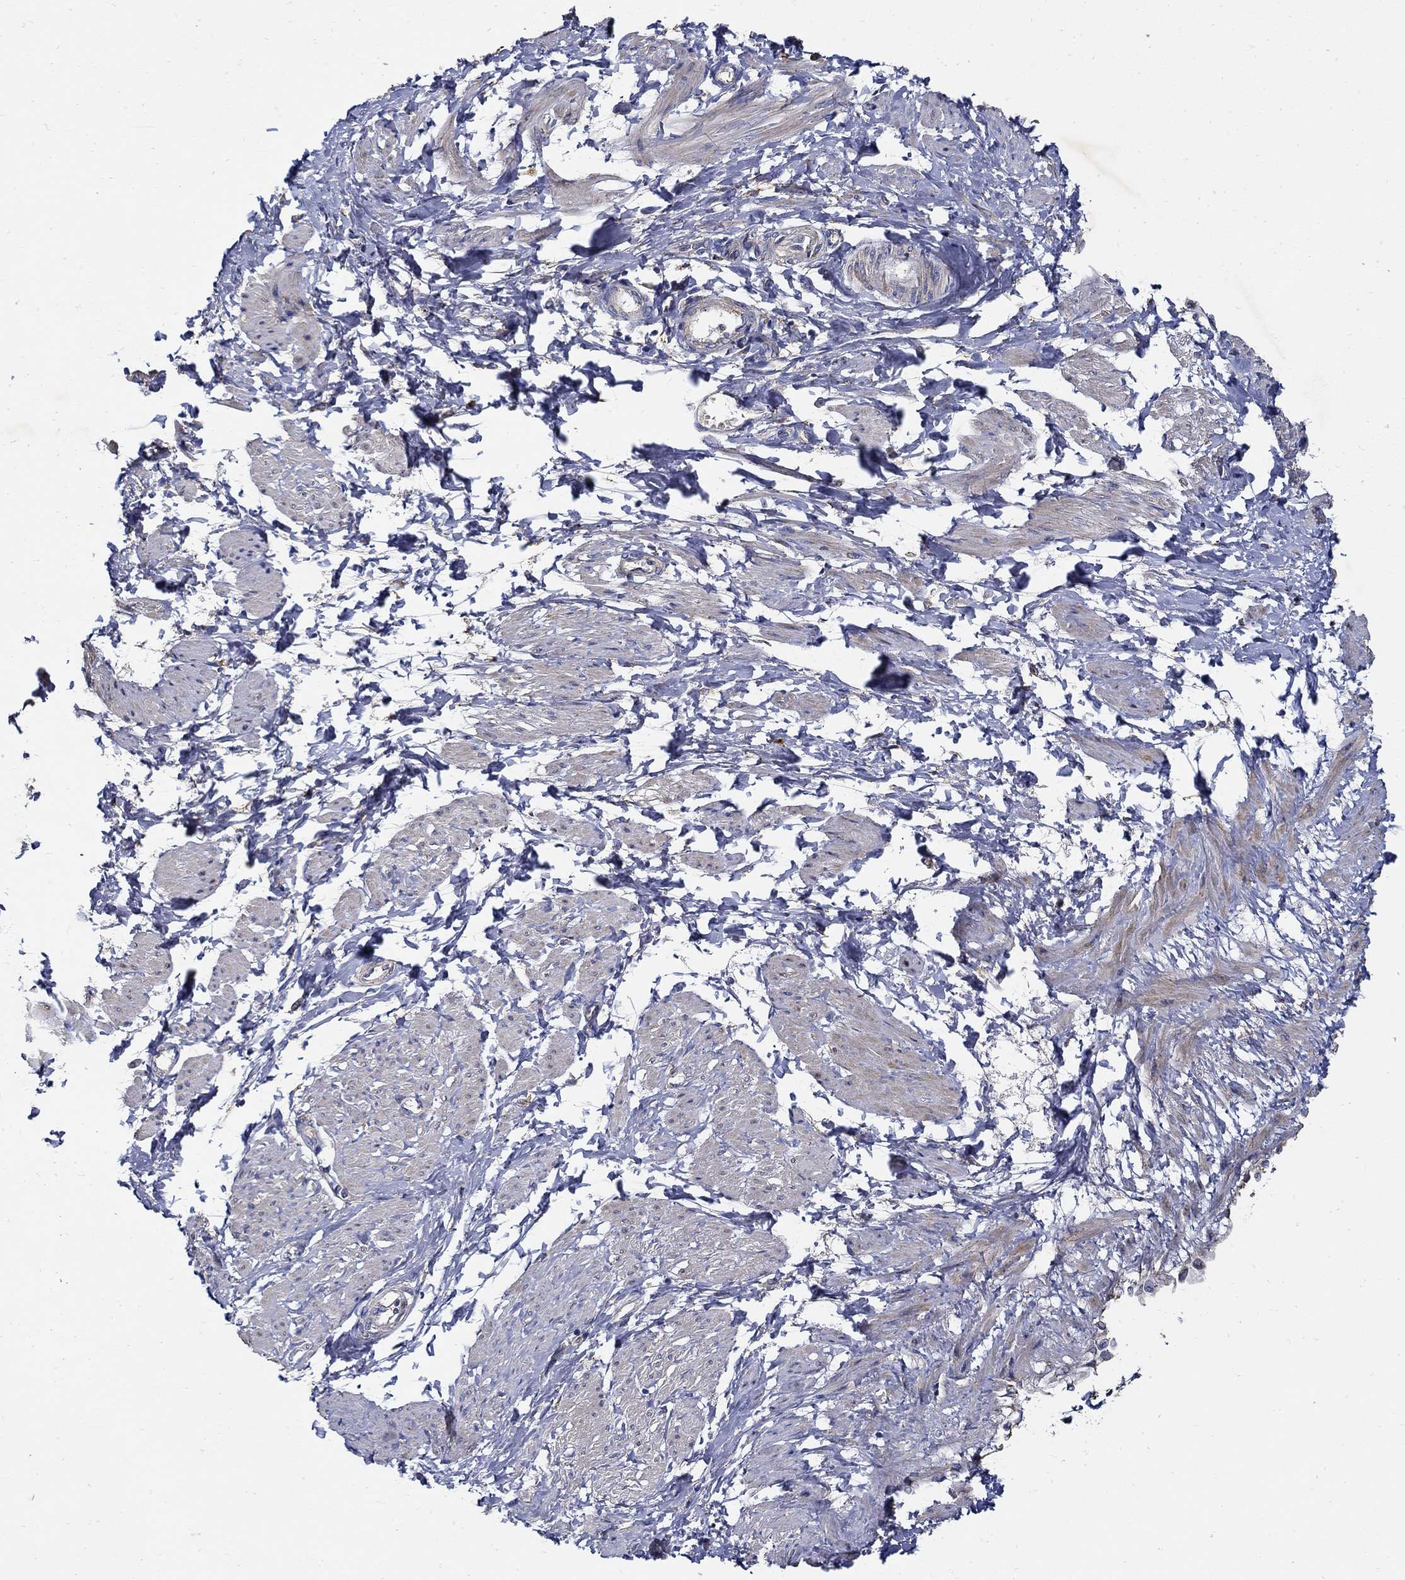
{"staining": {"intensity": "weak", "quantity": "<25%", "location": "cytoplasmic/membranous"}, "tissue": "smooth muscle", "cell_type": "Smooth muscle cells", "image_type": "normal", "snomed": [{"axis": "morphology", "description": "Normal tissue, NOS"}, {"axis": "topography", "description": "Smooth muscle"}, {"axis": "topography", "description": "Uterus"}], "caption": "Immunohistochemical staining of unremarkable human smooth muscle displays no significant staining in smooth muscle cells.", "gene": "EMILIN3", "patient": {"sex": "female", "age": 39}}